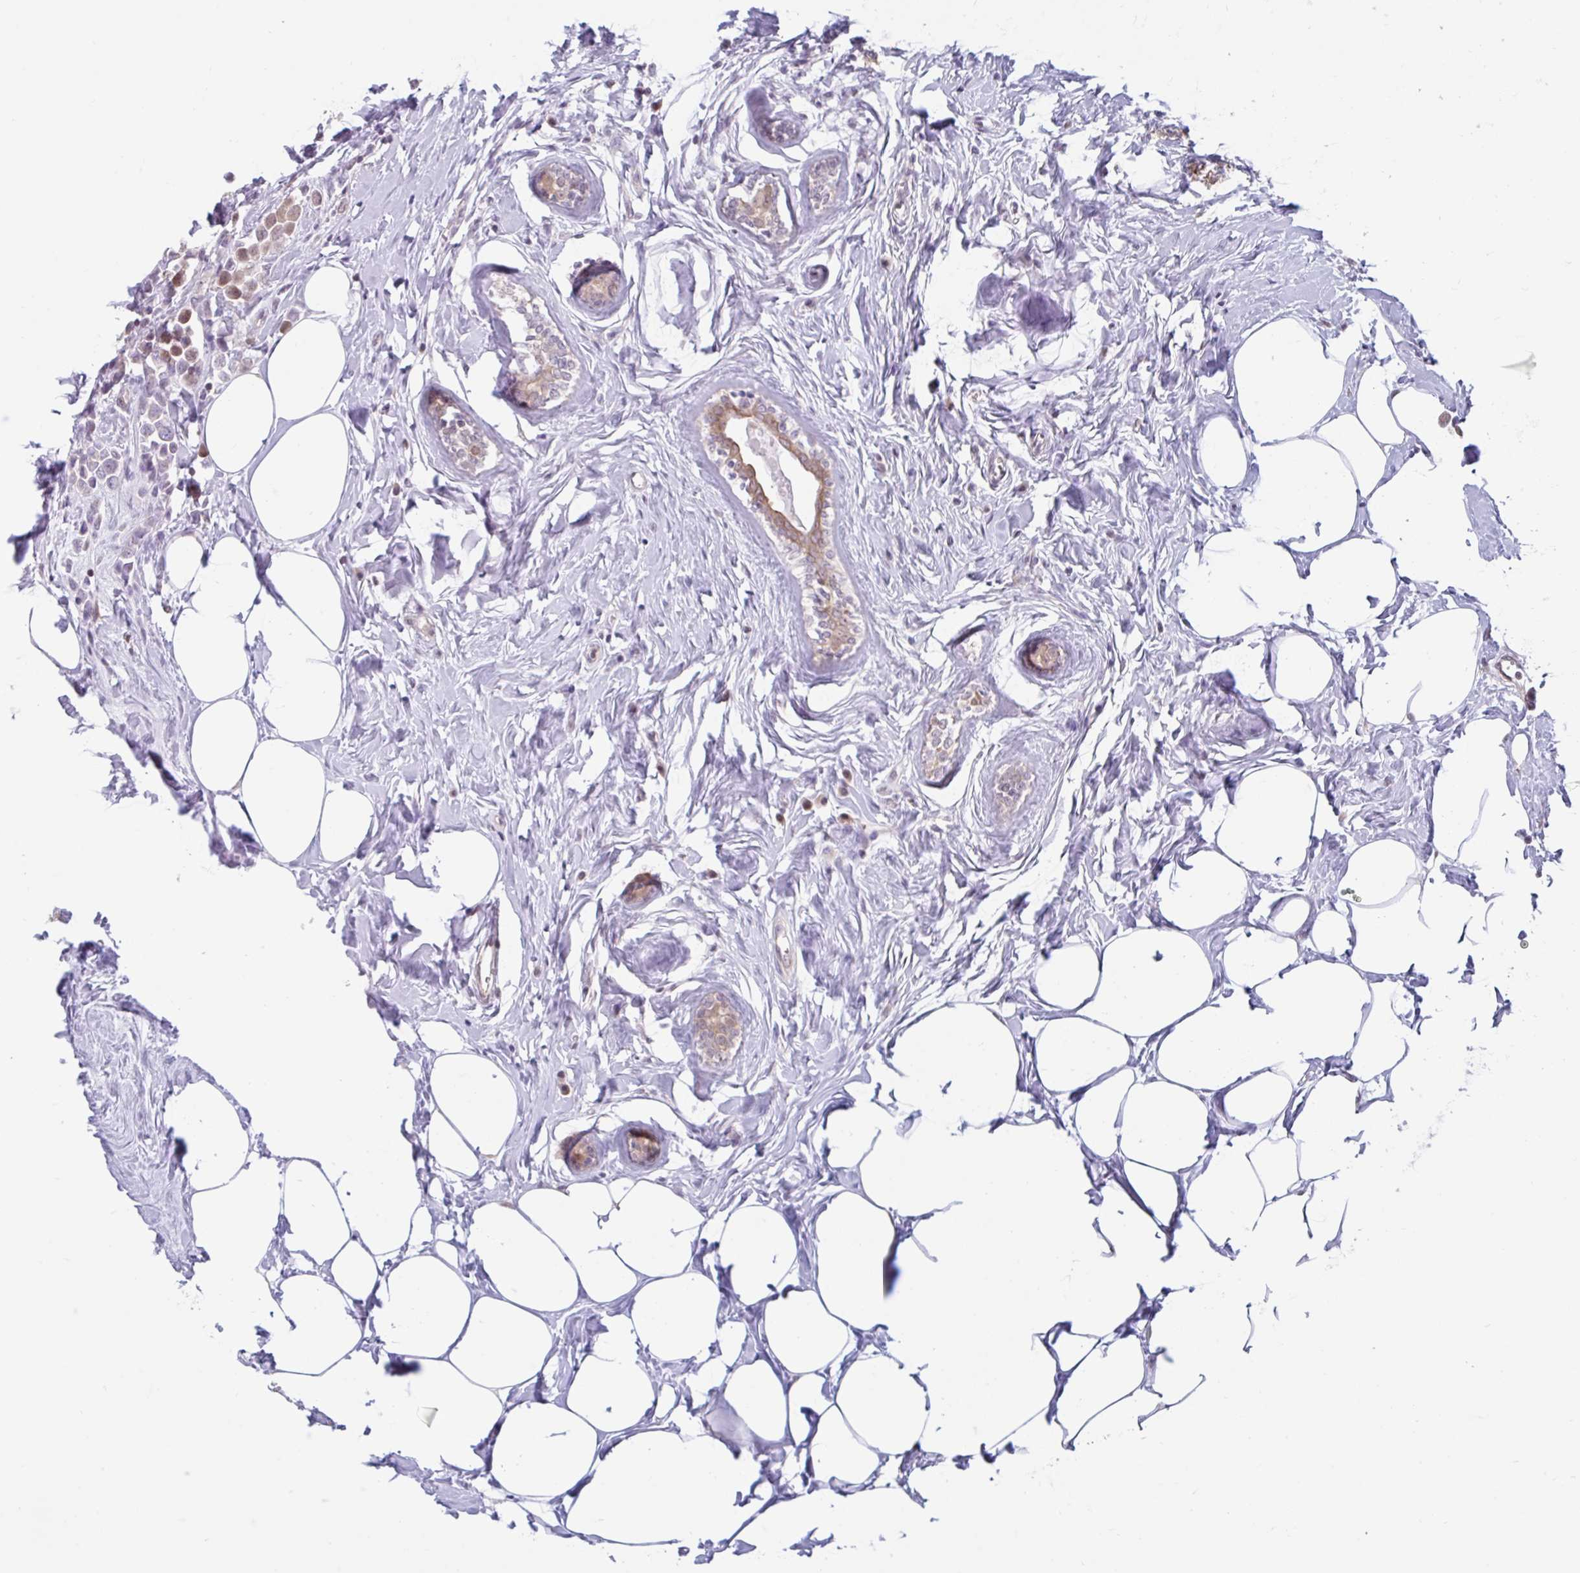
{"staining": {"intensity": "moderate", "quantity": ">75%", "location": "cytoplasmic/membranous"}, "tissue": "breast cancer", "cell_type": "Tumor cells", "image_type": "cancer", "snomed": [{"axis": "morphology", "description": "Duct carcinoma"}, {"axis": "topography", "description": "Breast"}], "caption": "High-magnification brightfield microscopy of breast cancer (infiltrating ductal carcinoma) stained with DAB (brown) and counterstained with hematoxylin (blue). tumor cells exhibit moderate cytoplasmic/membranous staining is appreciated in about>75% of cells.", "gene": "CDH19", "patient": {"sex": "female", "age": 80}}